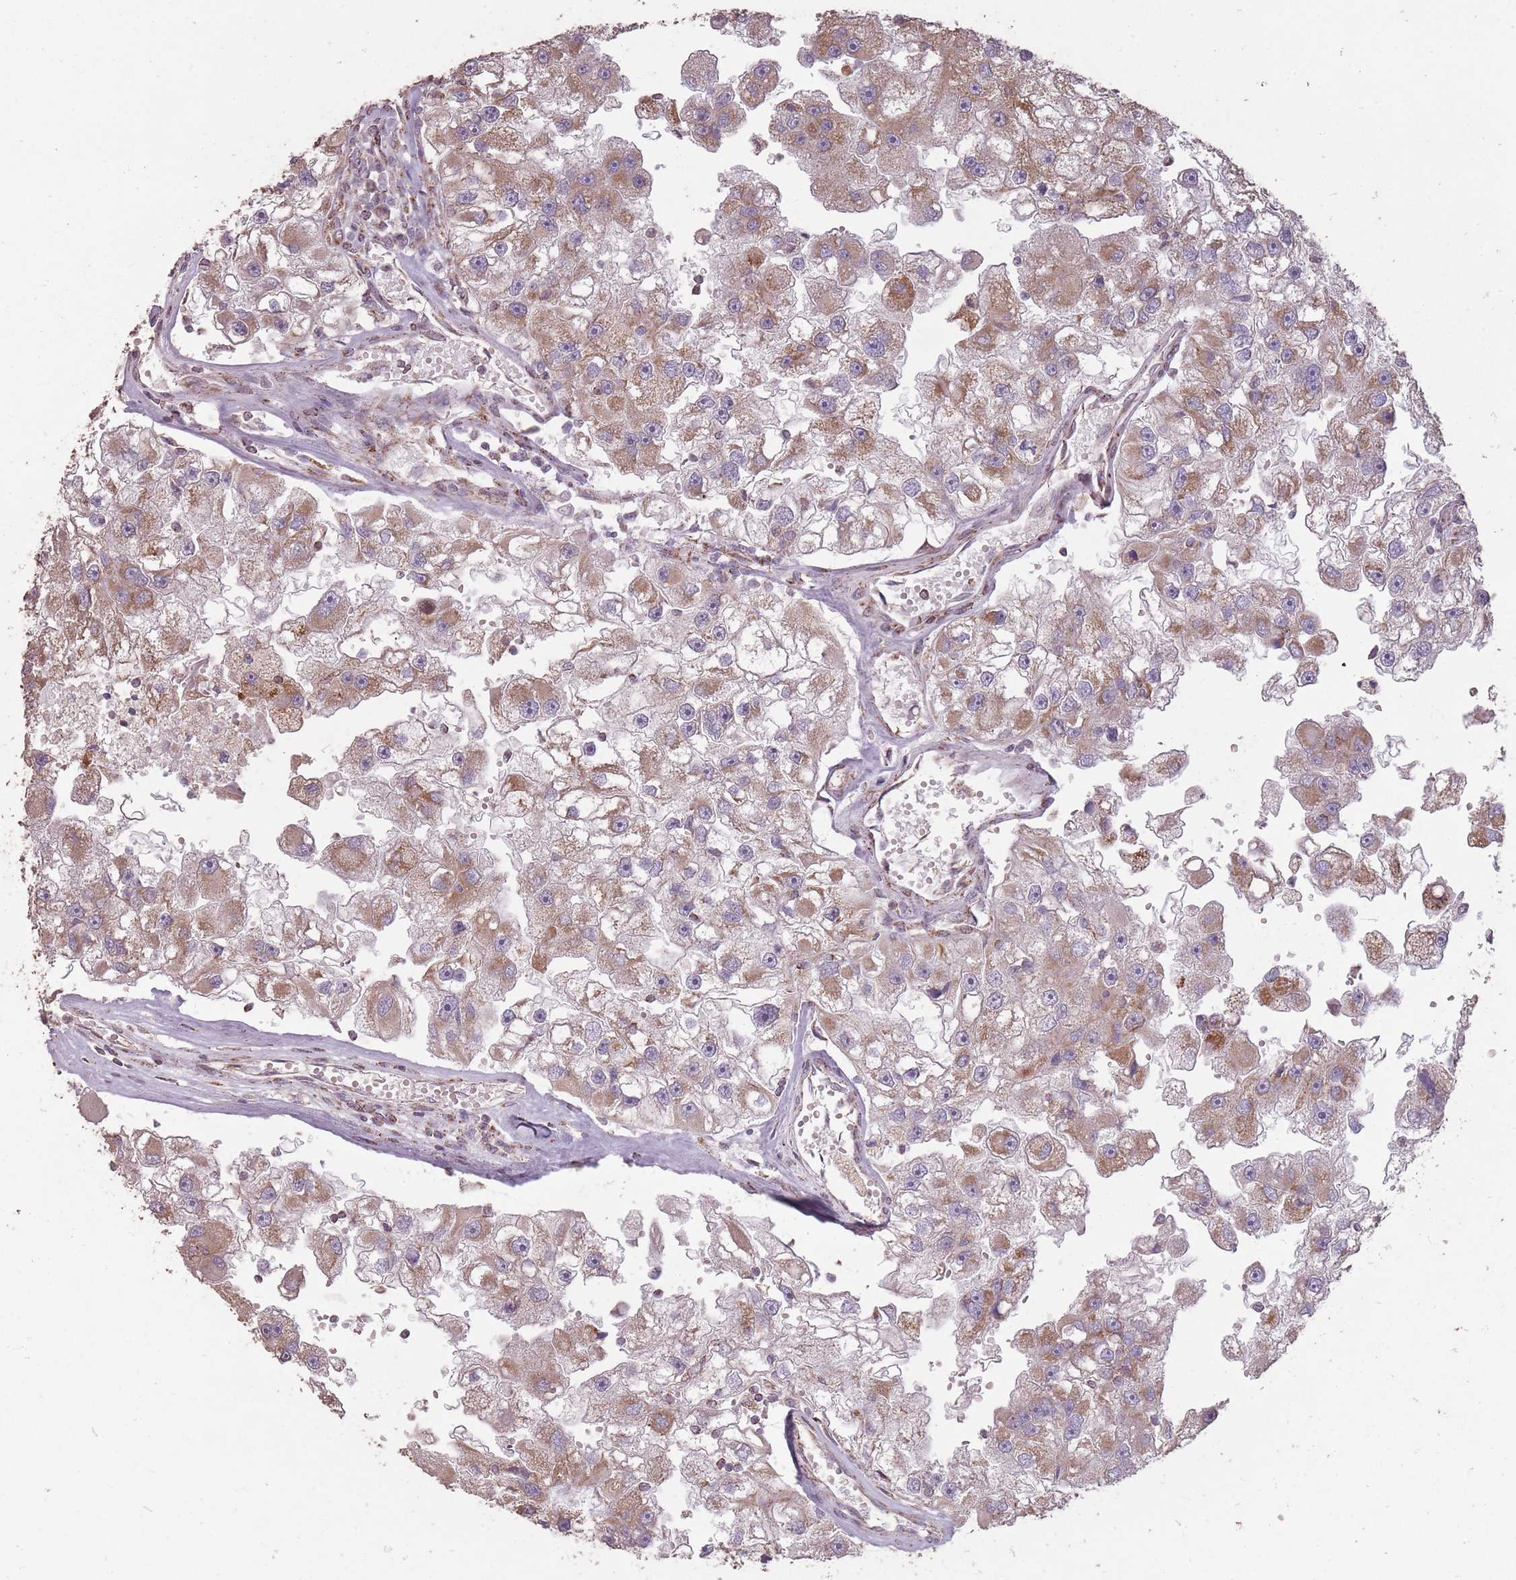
{"staining": {"intensity": "moderate", "quantity": ">75%", "location": "cytoplasmic/membranous"}, "tissue": "renal cancer", "cell_type": "Tumor cells", "image_type": "cancer", "snomed": [{"axis": "morphology", "description": "Adenocarcinoma, NOS"}, {"axis": "topography", "description": "Kidney"}], "caption": "Tumor cells display medium levels of moderate cytoplasmic/membranous staining in approximately >75% of cells in human renal cancer.", "gene": "CNOT8", "patient": {"sex": "male", "age": 63}}